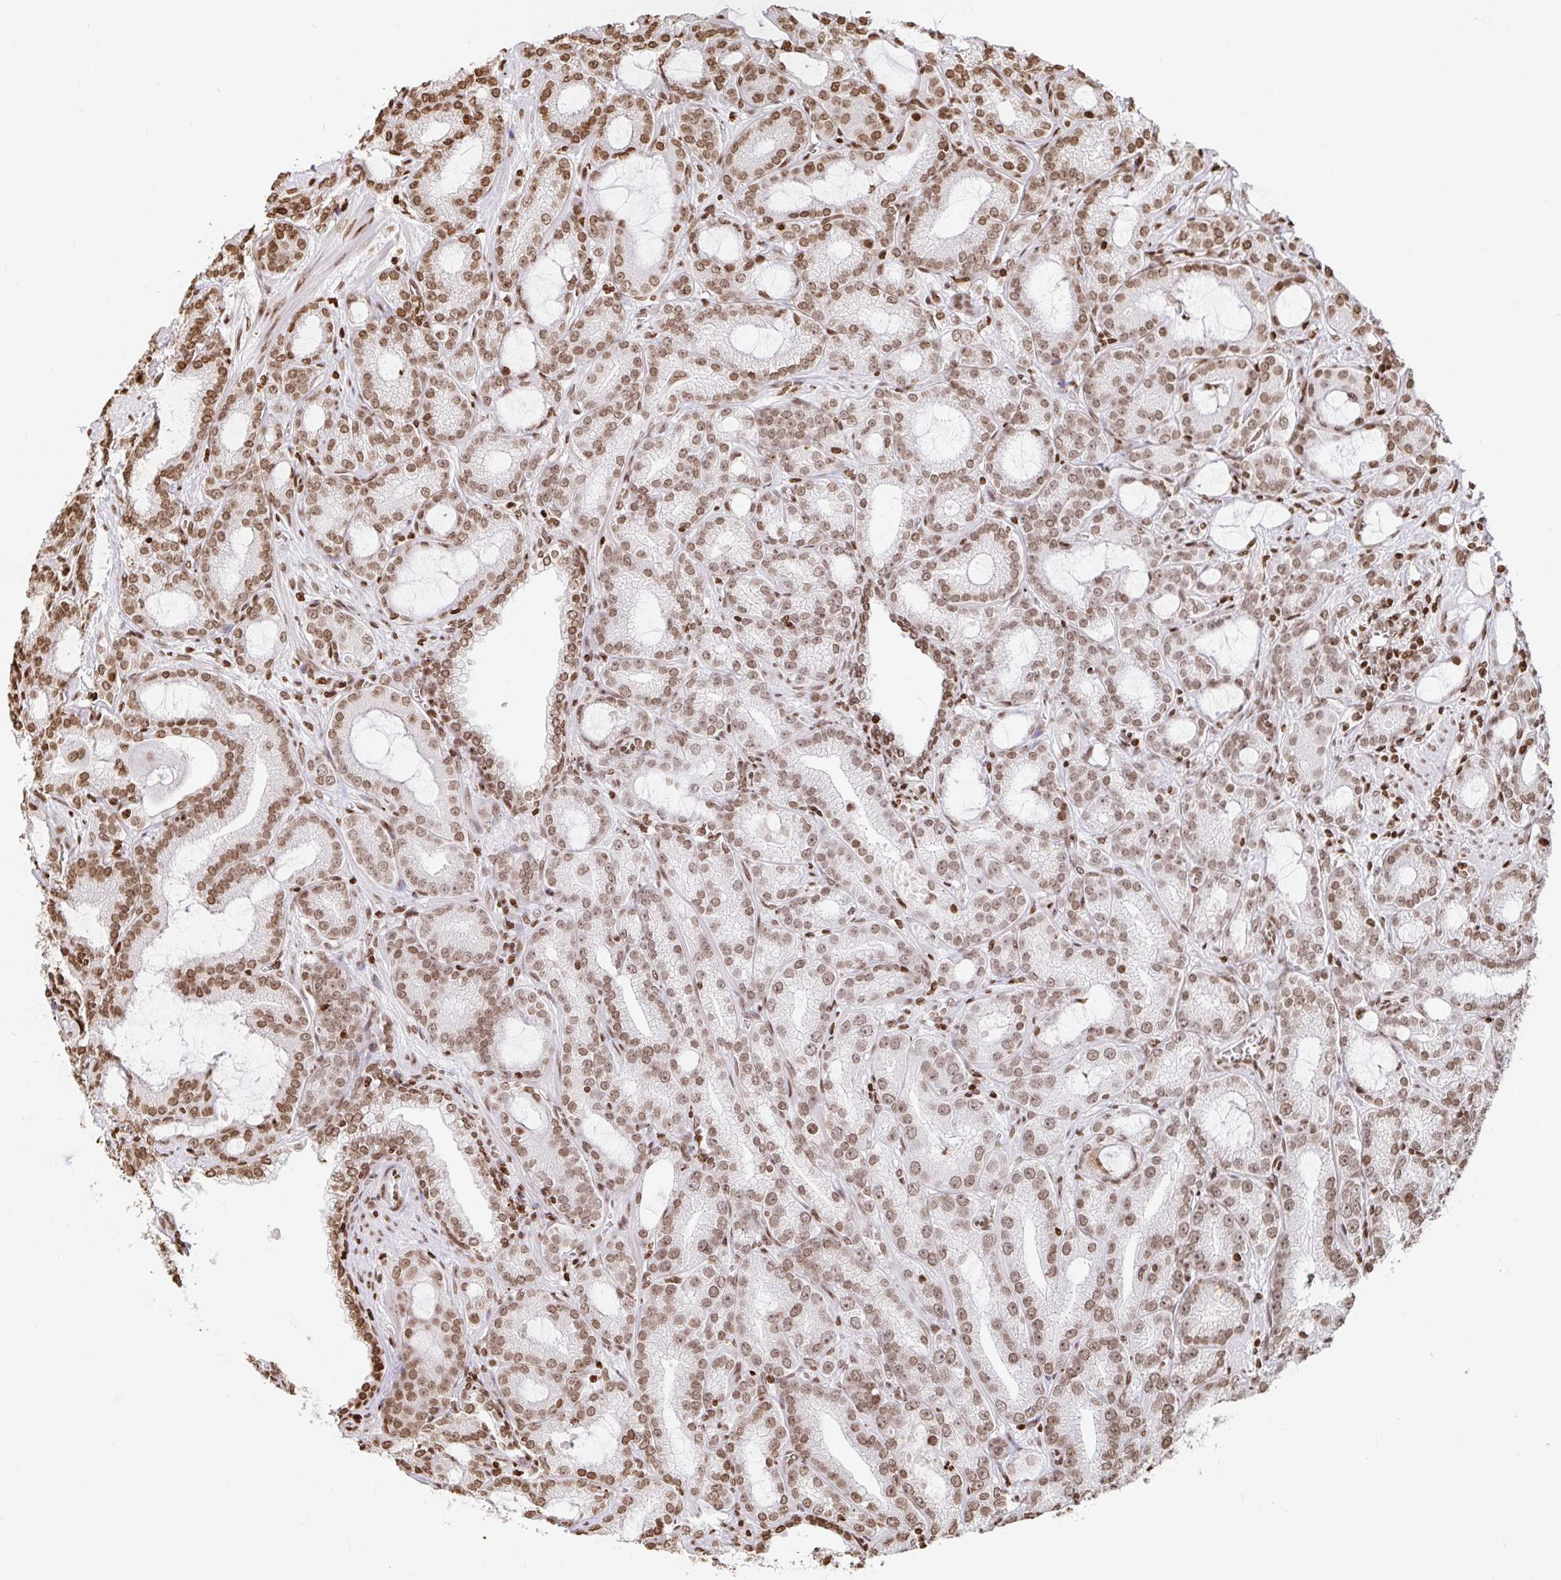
{"staining": {"intensity": "moderate", "quantity": ">75%", "location": "nuclear"}, "tissue": "prostate cancer", "cell_type": "Tumor cells", "image_type": "cancer", "snomed": [{"axis": "morphology", "description": "Adenocarcinoma, High grade"}, {"axis": "topography", "description": "Prostate"}], "caption": "Prostate cancer (adenocarcinoma (high-grade)) stained with a brown dye exhibits moderate nuclear positive positivity in about >75% of tumor cells.", "gene": "H2BC5", "patient": {"sex": "male", "age": 65}}